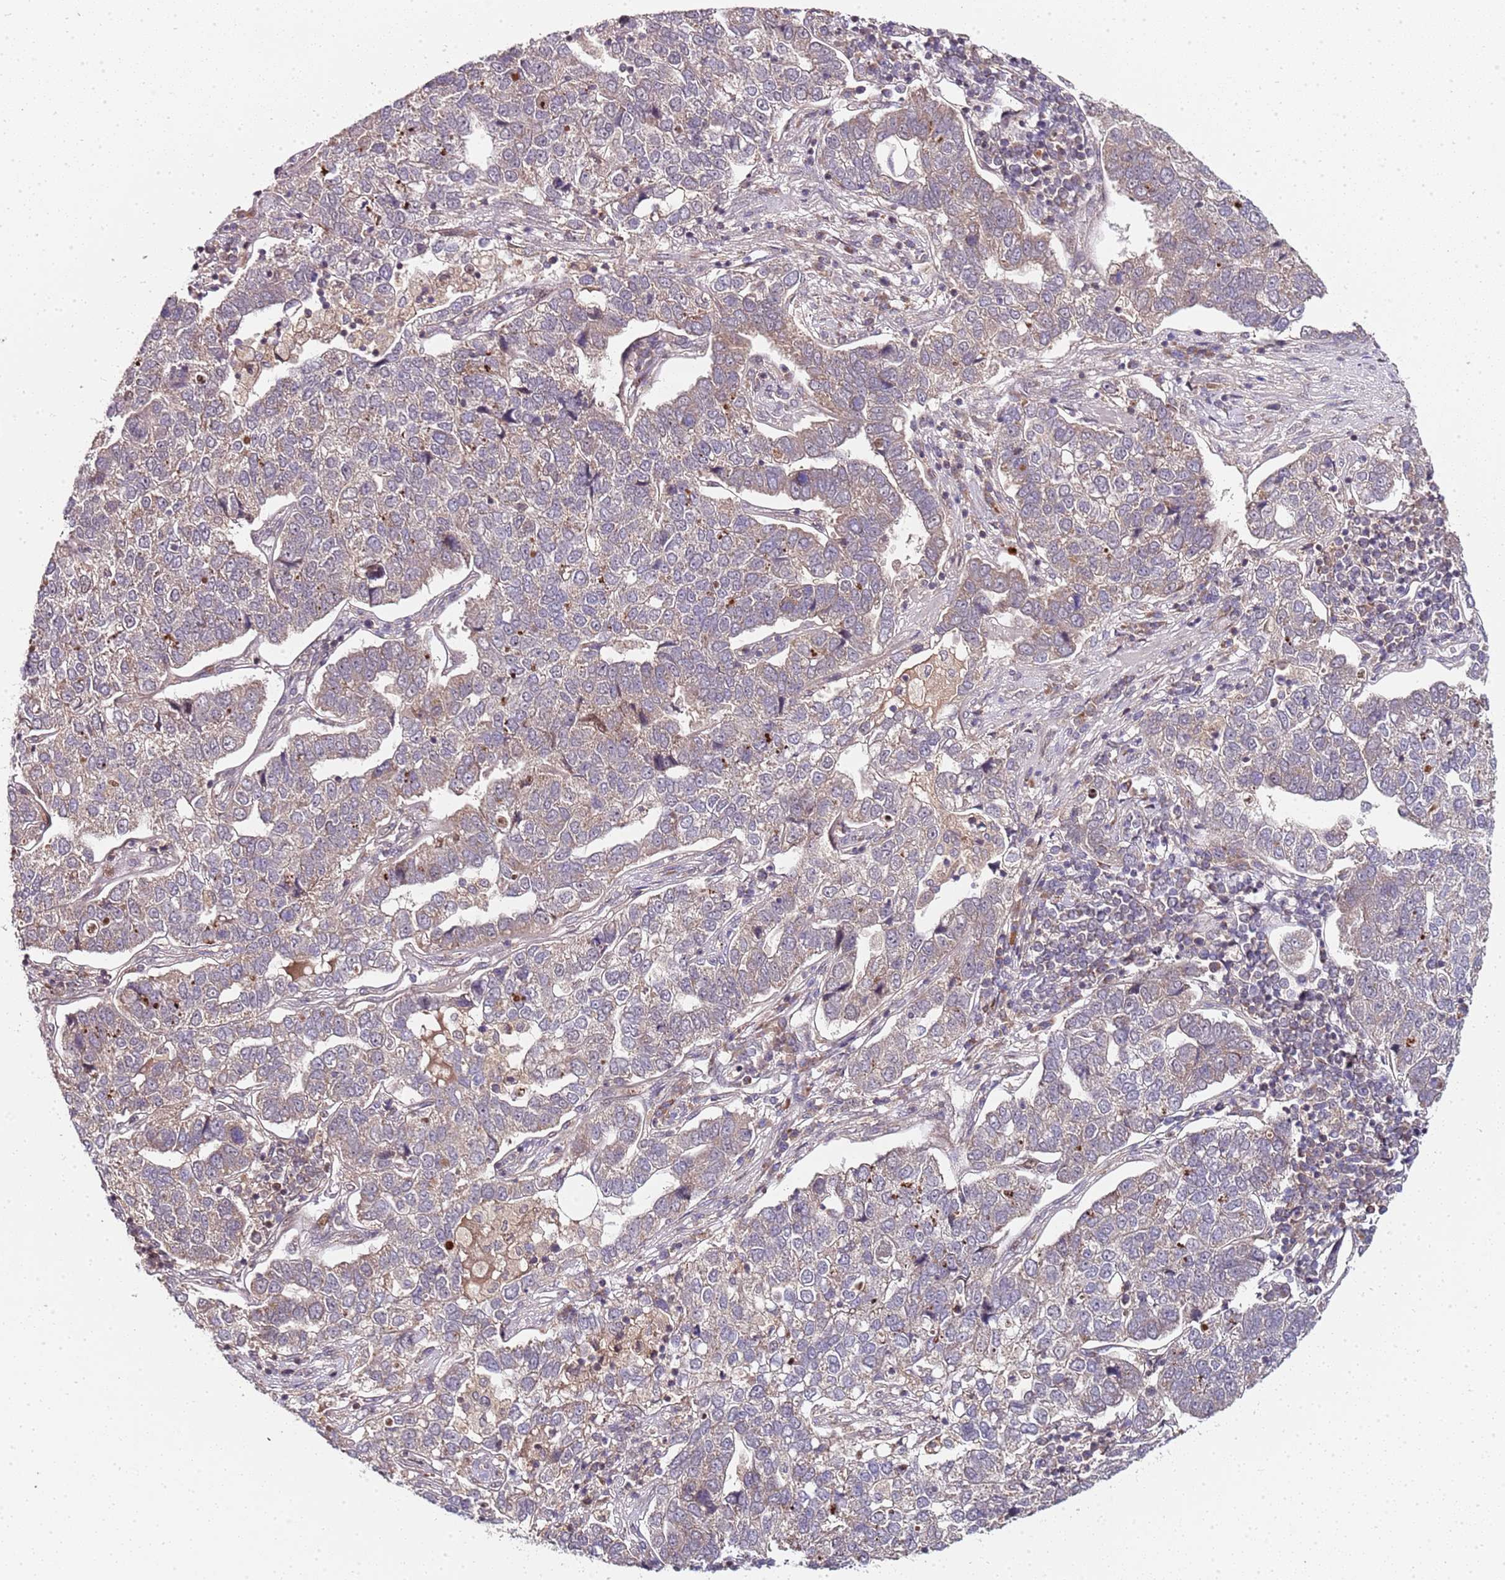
{"staining": {"intensity": "weak", "quantity": "<25%", "location": "cytoplasmic/membranous"}, "tissue": "pancreatic cancer", "cell_type": "Tumor cells", "image_type": "cancer", "snomed": [{"axis": "morphology", "description": "Adenocarcinoma, NOS"}, {"axis": "topography", "description": "Pancreas"}], "caption": "Immunohistochemistry (IHC) image of neoplastic tissue: adenocarcinoma (pancreatic) stained with DAB shows no significant protein staining in tumor cells.", "gene": "EDC3", "patient": {"sex": "female", "age": 61}}